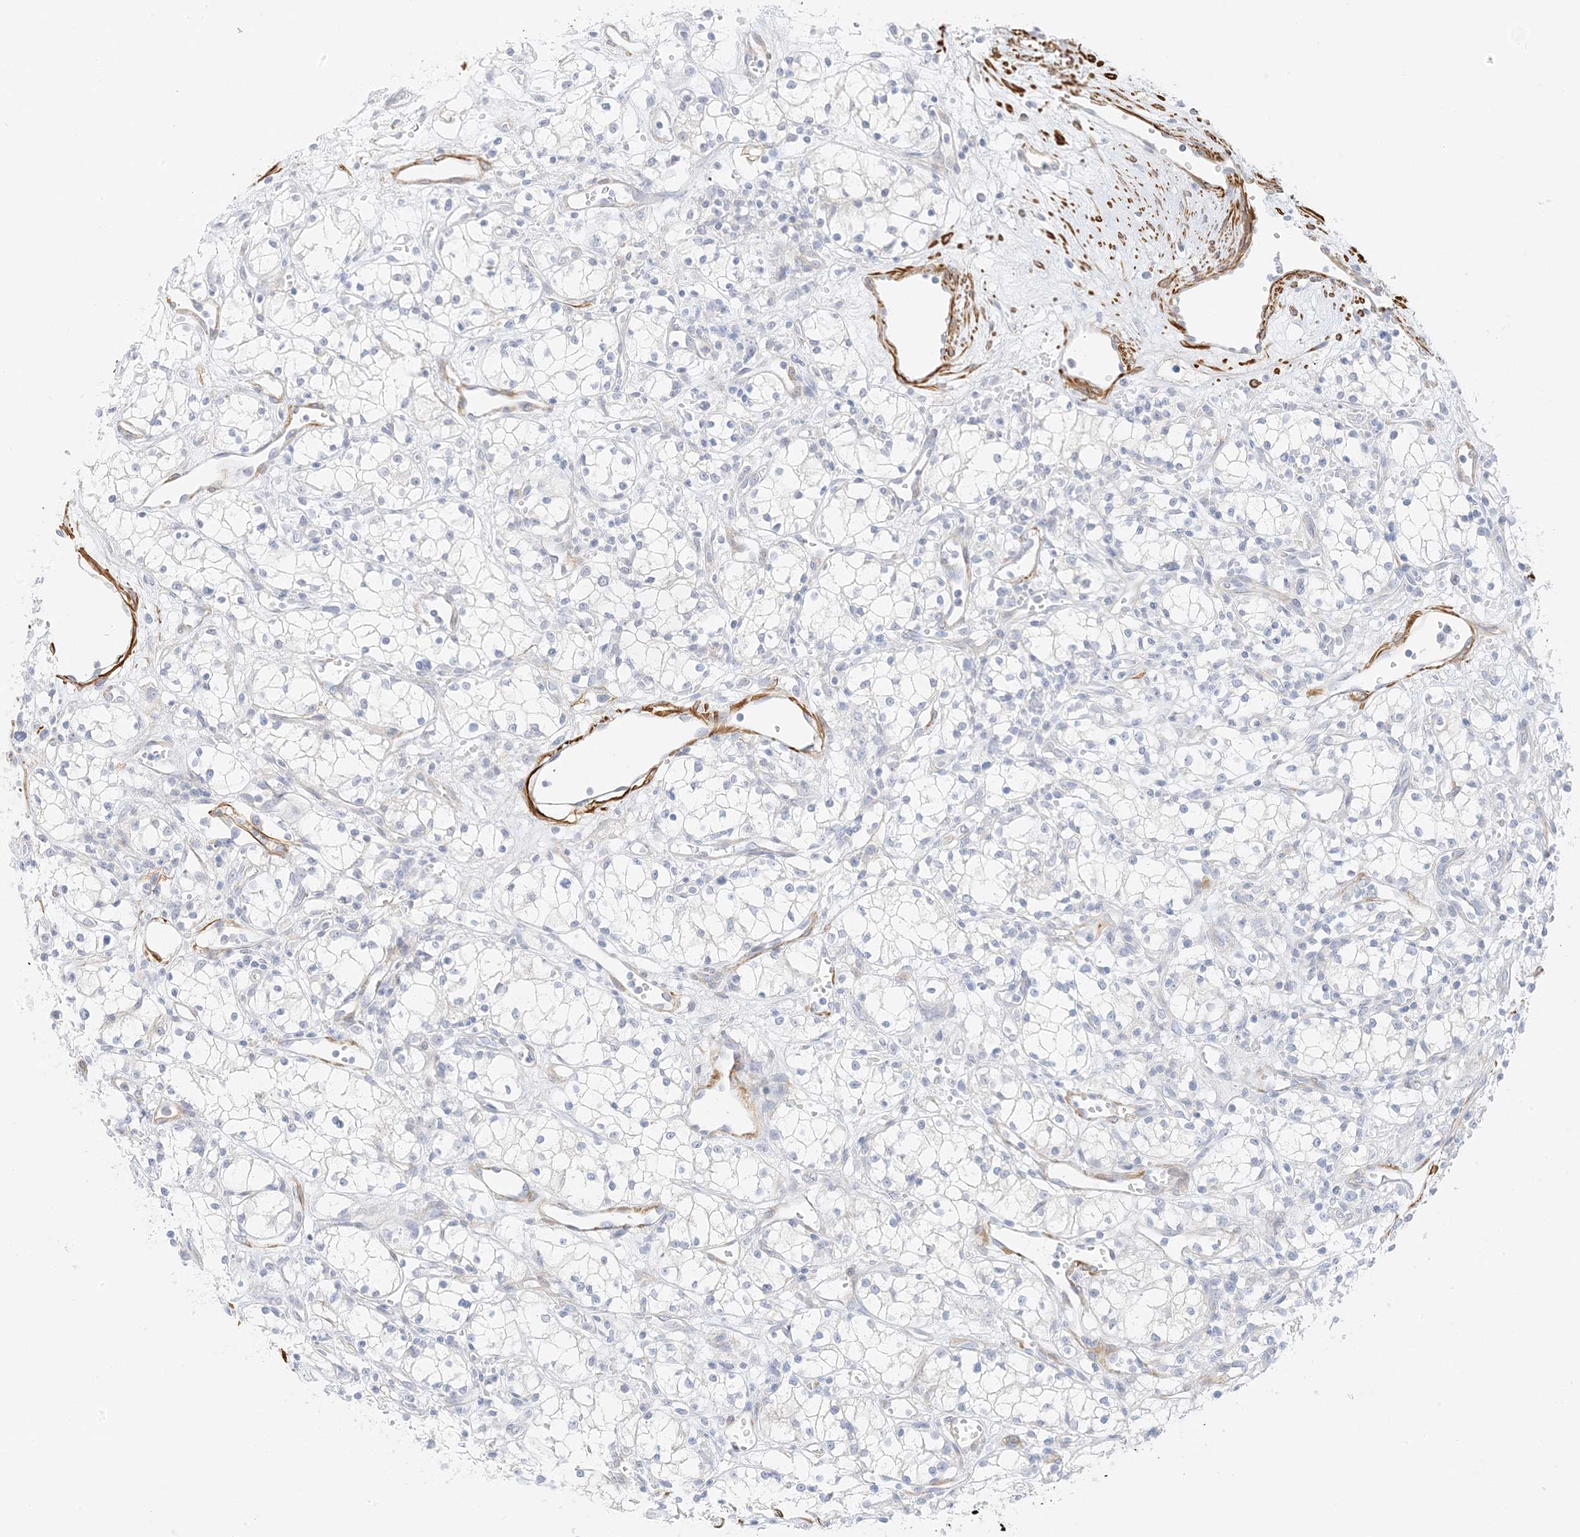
{"staining": {"intensity": "negative", "quantity": "none", "location": "none"}, "tissue": "renal cancer", "cell_type": "Tumor cells", "image_type": "cancer", "snomed": [{"axis": "morphology", "description": "Adenocarcinoma, NOS"}, {"axis": "topography", "description": "Kidney"}], "caption": "Immunohistochemistry (IHC) of human adenocarcinoma (renal) shows no staining in tumor cells.", "gene": "SLC22A13", "patient": {"sex": "male", "age": 59}}